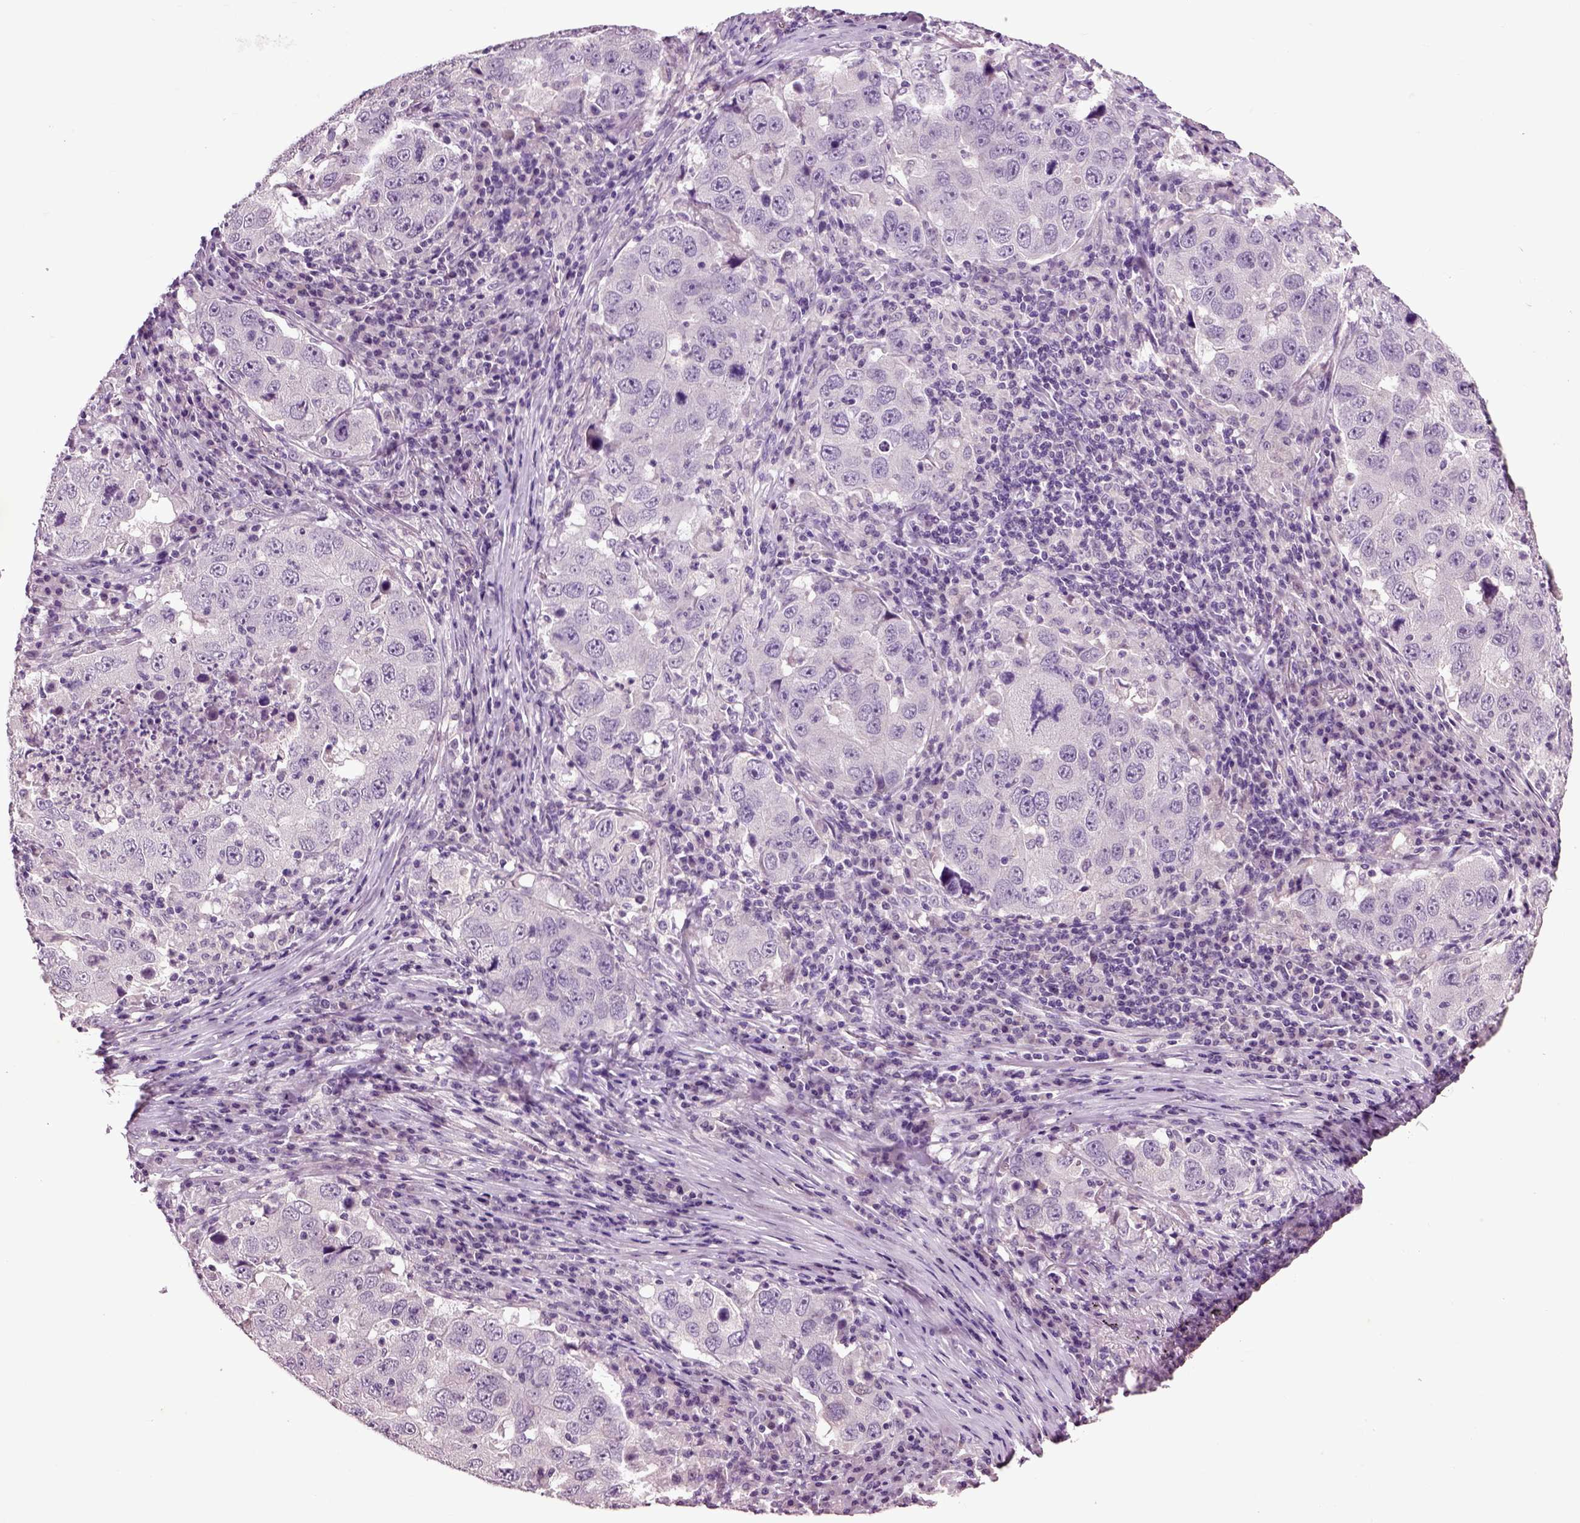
{"staining": {"intensity": "negative", "quantity": "none", "location": "none"}, "tissue": "lung cancer", "cell_type": "Tumor cells", "image_type": "cancer", "snomed": [{"axis": "morphology", "description": "Adenocarcinoma, NOS"}, {"axis": "topography", "description": "Lung"}], "caption": "Adenocarcinoma (lung) stained for a protein using IHC exhibits no staining tumor cells.", "gene": "CRHR1", "patient": {"sex": "male", "age": 73}}